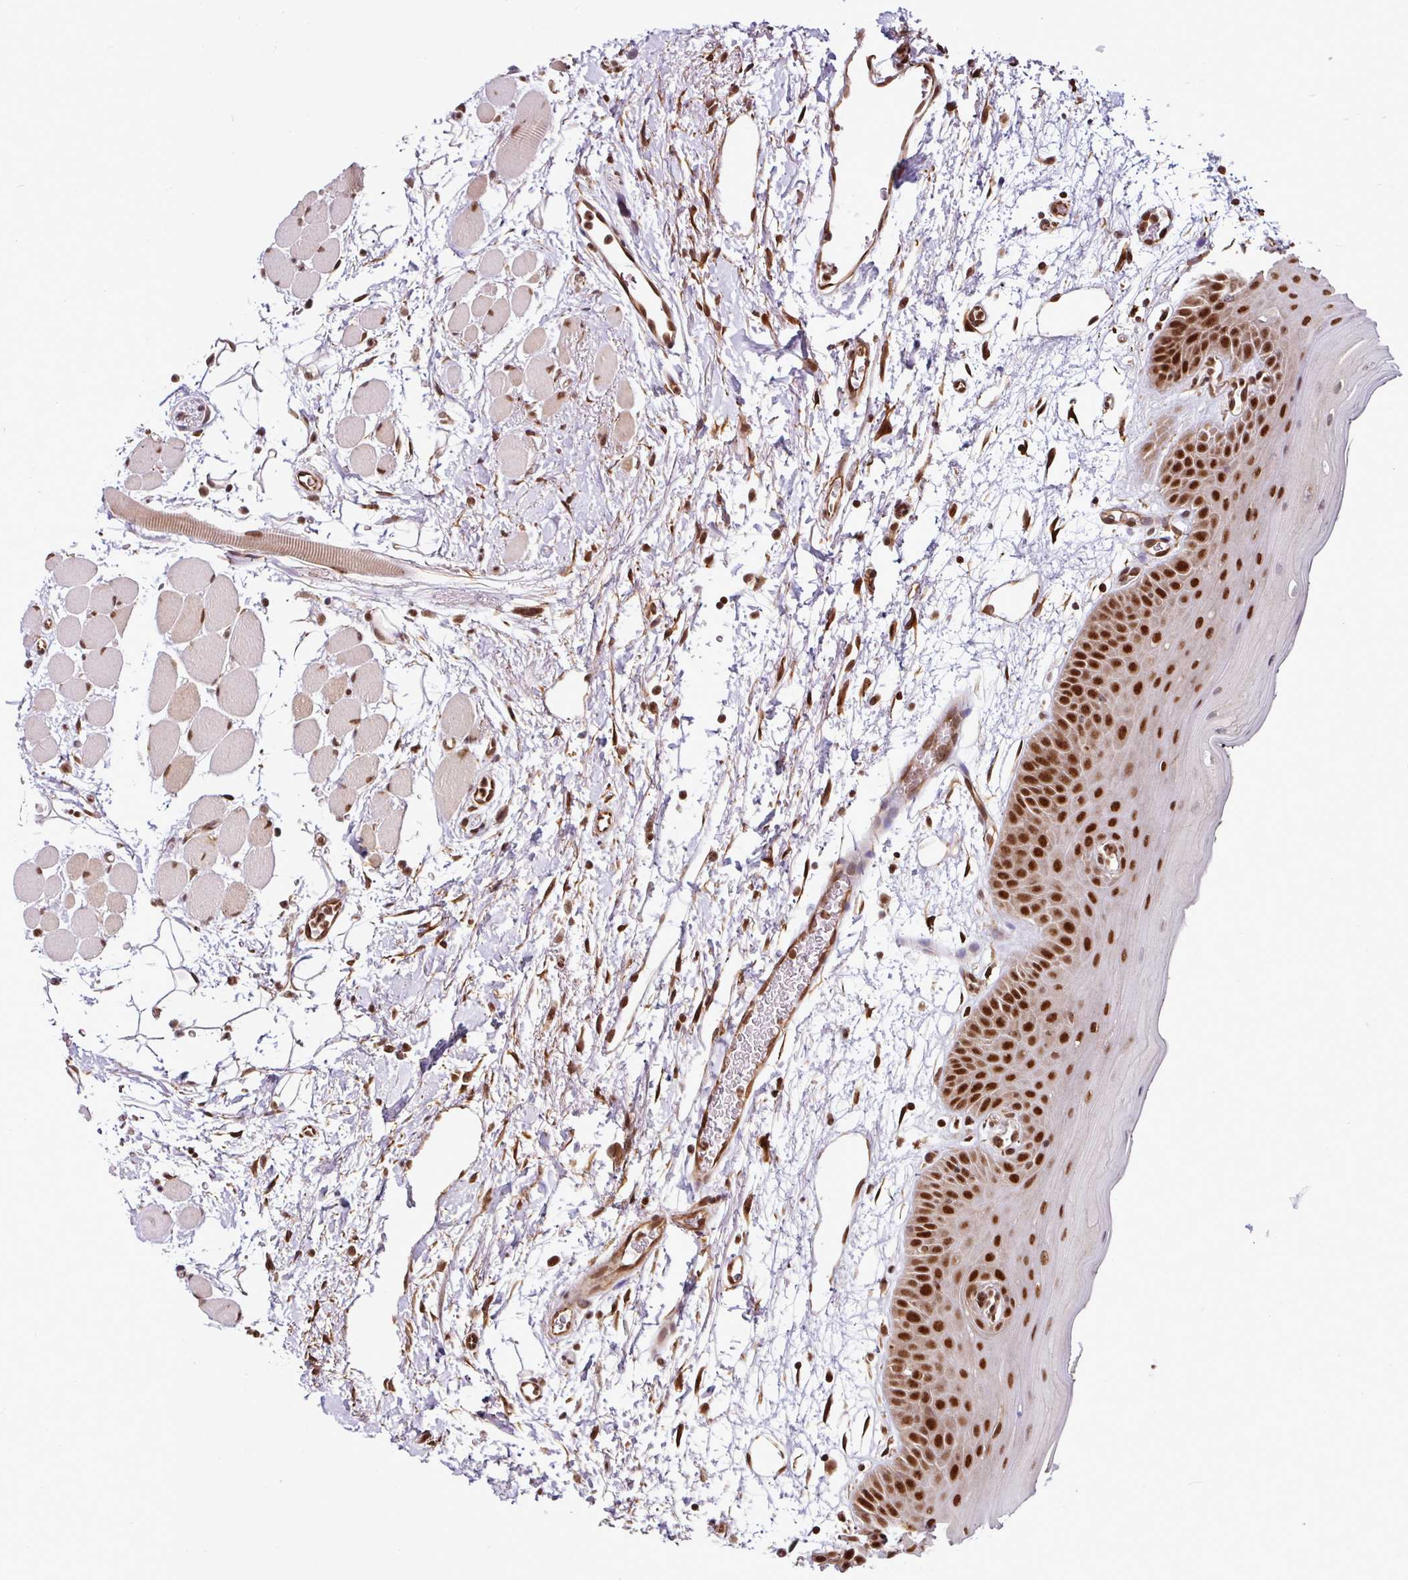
{"staining": {"intensity": "strong", "quantity": ">75%", "location": "nuclear"}, "tissue": "oral mucosa", "cell_type": "Squamous epithelial cells", "image_type": "normal", "snomed": [{"axis": "morphology", "description": "Normal tissue, NOS"}, {"axis": "topography", "description": "Oral tissue"}, {"axis": "topography", "description": "Tounge, NOS"}], "caption": "Protein staining of benign oral mucosa displays strong nuclear positivity in about >75% of squamous epithelial cells.", "gene": "MORF4L2", "patient": {"sex": "female", "age": 59}}